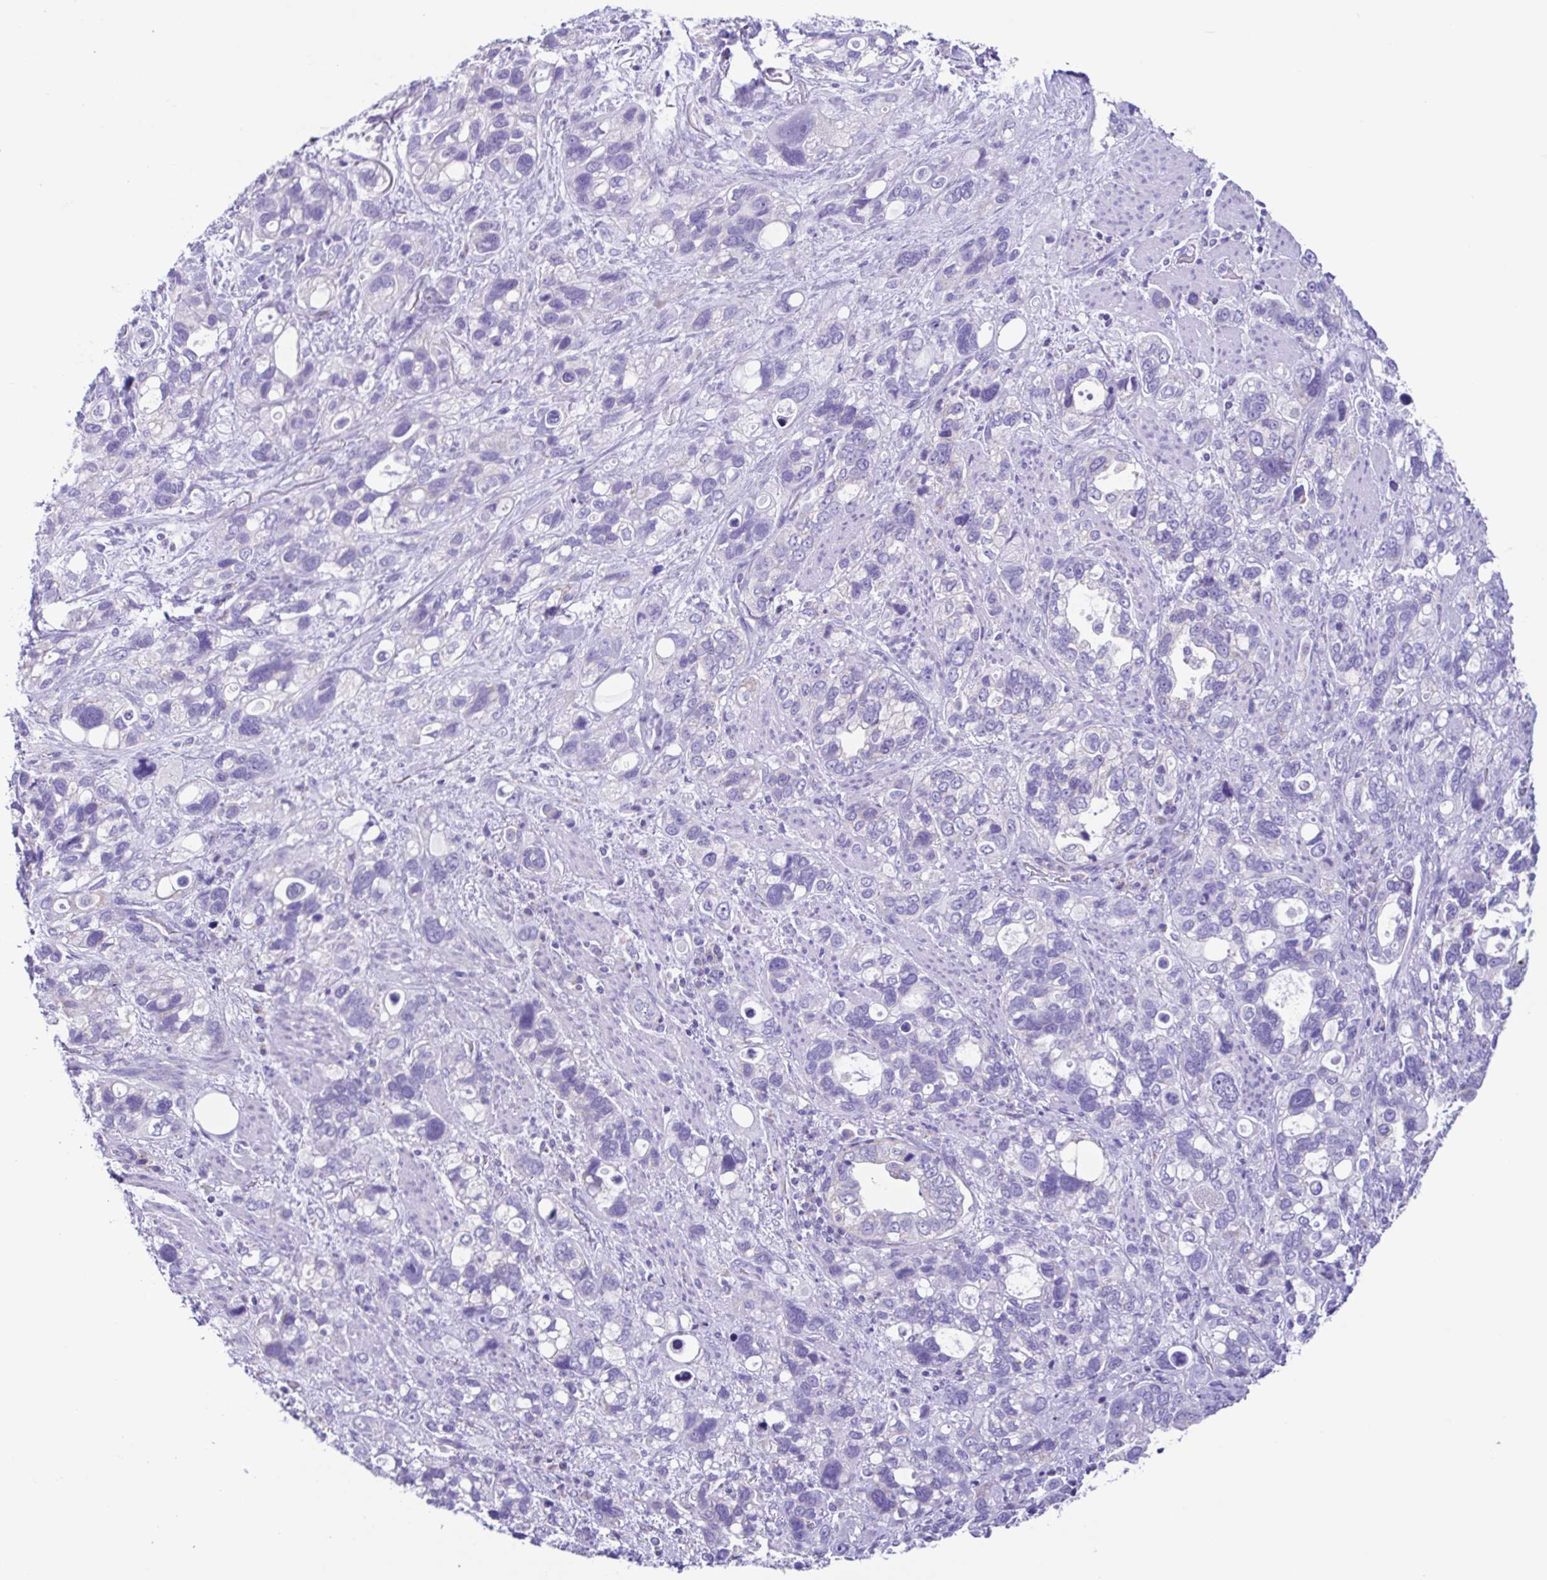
{"staining": {"intensity": "negative", "quantity": "none", "location": "none"}, "tissue": "stomach cancer", "cell_type": "Tumor cells", "image_type": "cancer", "snomed": [{"axis": "morphology", "description": "Adenocarcinoma, NOS"}, {"axis": "topography", "description": "Stomach, upper"}], "caption": "A high-resolution photomicrograph shows immunohistochemistry (IHC) staining of adenocarcinoma (stomach), which exhibits no significant expression in tumor cells. (Immunohistochemistry, brightfield microscopy, high magnification).", "gene": "ACTRT3", "patient": {"sex": "female", "age": 81}}